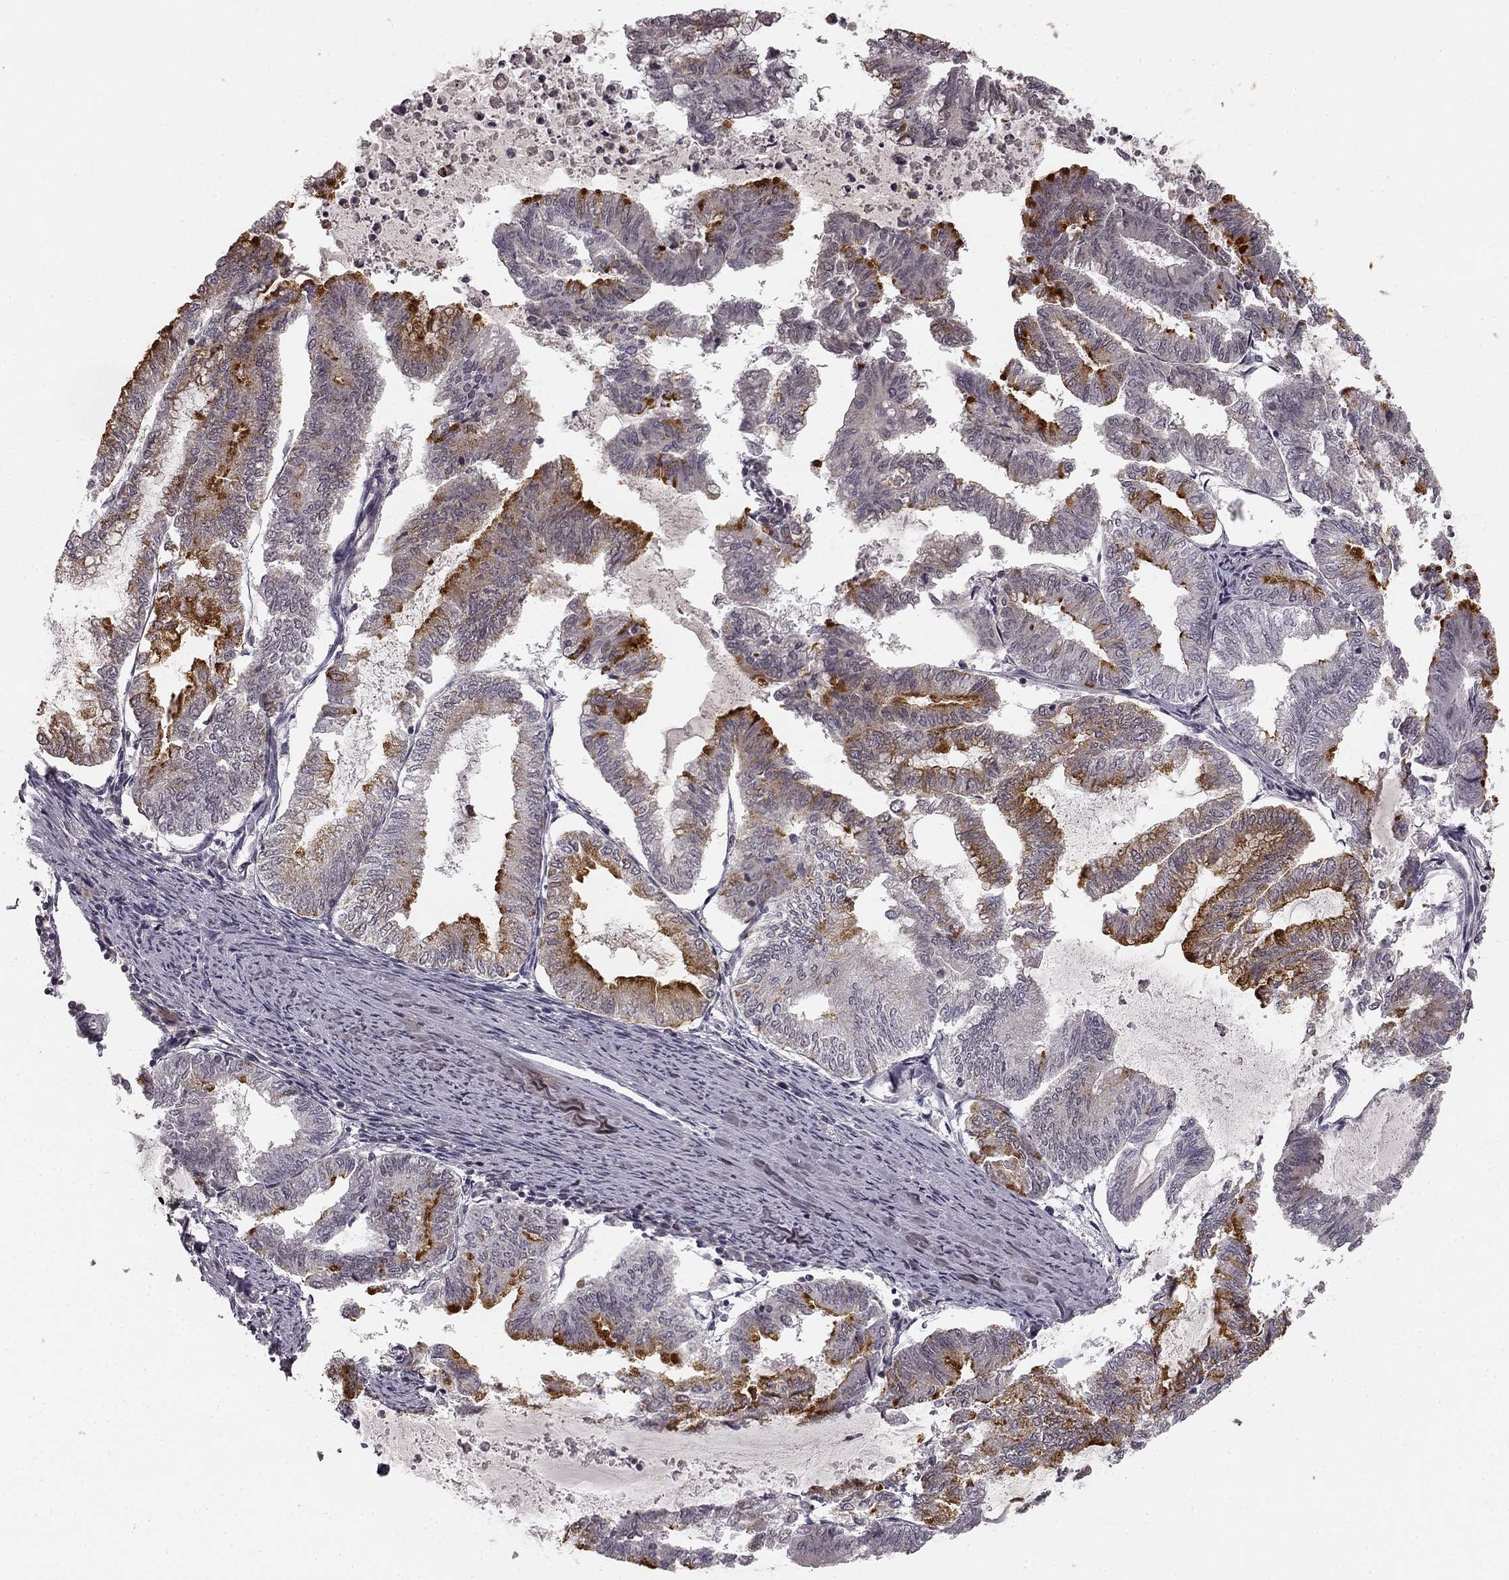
{"staining": {"intensity": "strong", "quantity": "<25%", "location": "cytoplasmic/membranous"}, "tissue": "endometrial cancer", "cell_type": "Tumor cells", "image_type": "cancer", "snomed": [{"axis": "morphology", "description": "Adenocarcinoma, NOS"}, {"axis": "topography", "description": "Endometrium"}], "caption": "There is medium levels of strong cytoplasmic/membranous positivity in tumor cells of endometrial cancer (adenocarcinoma), as demonstrated by immunohistochemical staining (brown color).", "gene": "HCN4", "patient": {"sex": "female", "age": 79}}